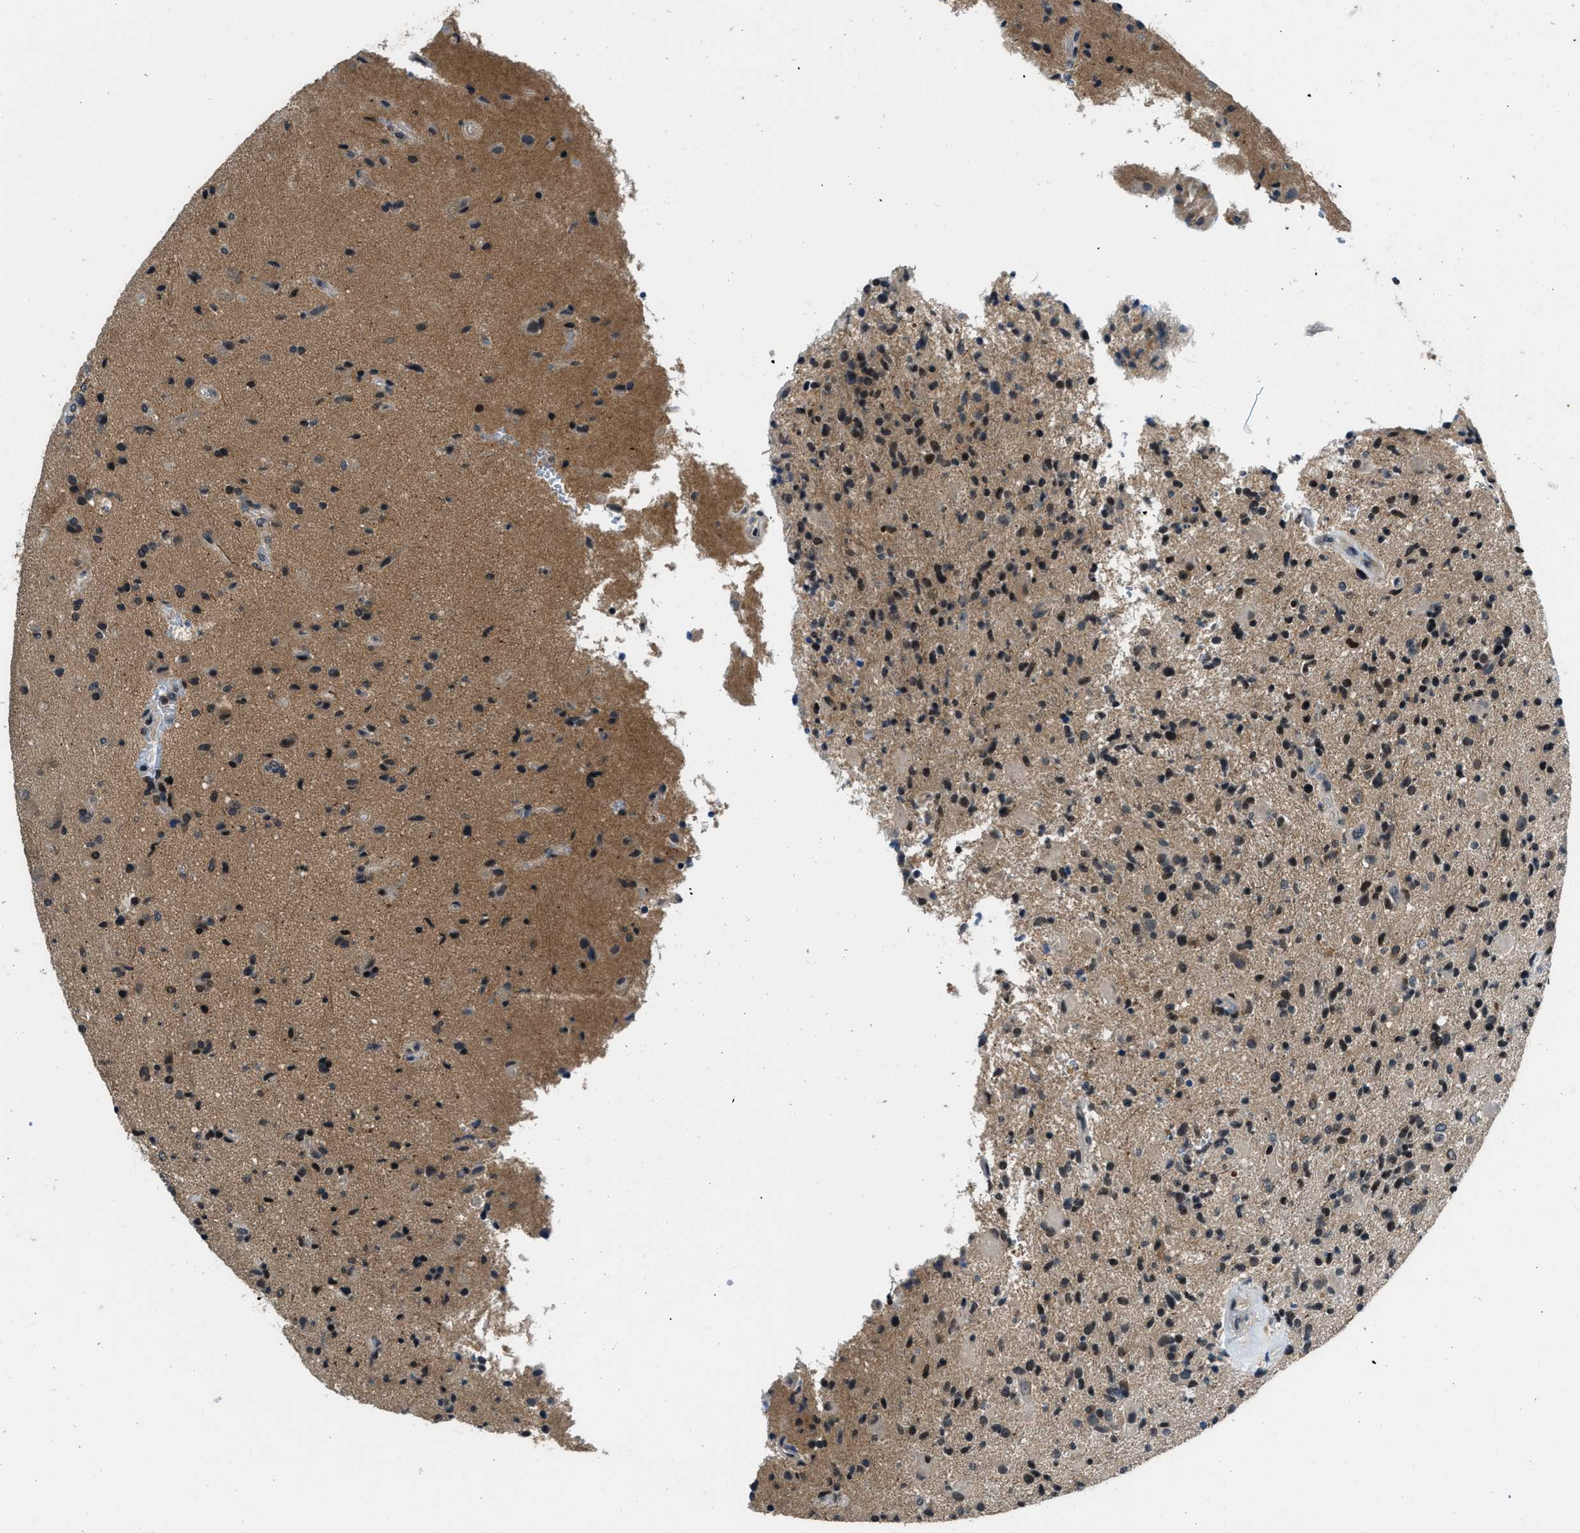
{"staining": {"intensity": "moderate", "quantity": "25%-75%", "location": "nuclear"}, "tissue": "glioma", "cell_type": "Tumor cells", "image_type": "cancer", "snomed": [{"axis": "morphology", "description": "Glioma, malignant, High grade"}, {"axis": "topography", "description": "Brain"}], "caption": "This is a micrograph of immunohistochemistry (IHC) staining of glioma, which shows moderate expression in the nuclear of tumor cells.", "gene": "MTMR1", "patient": {"sex": "male", "age": 72}}